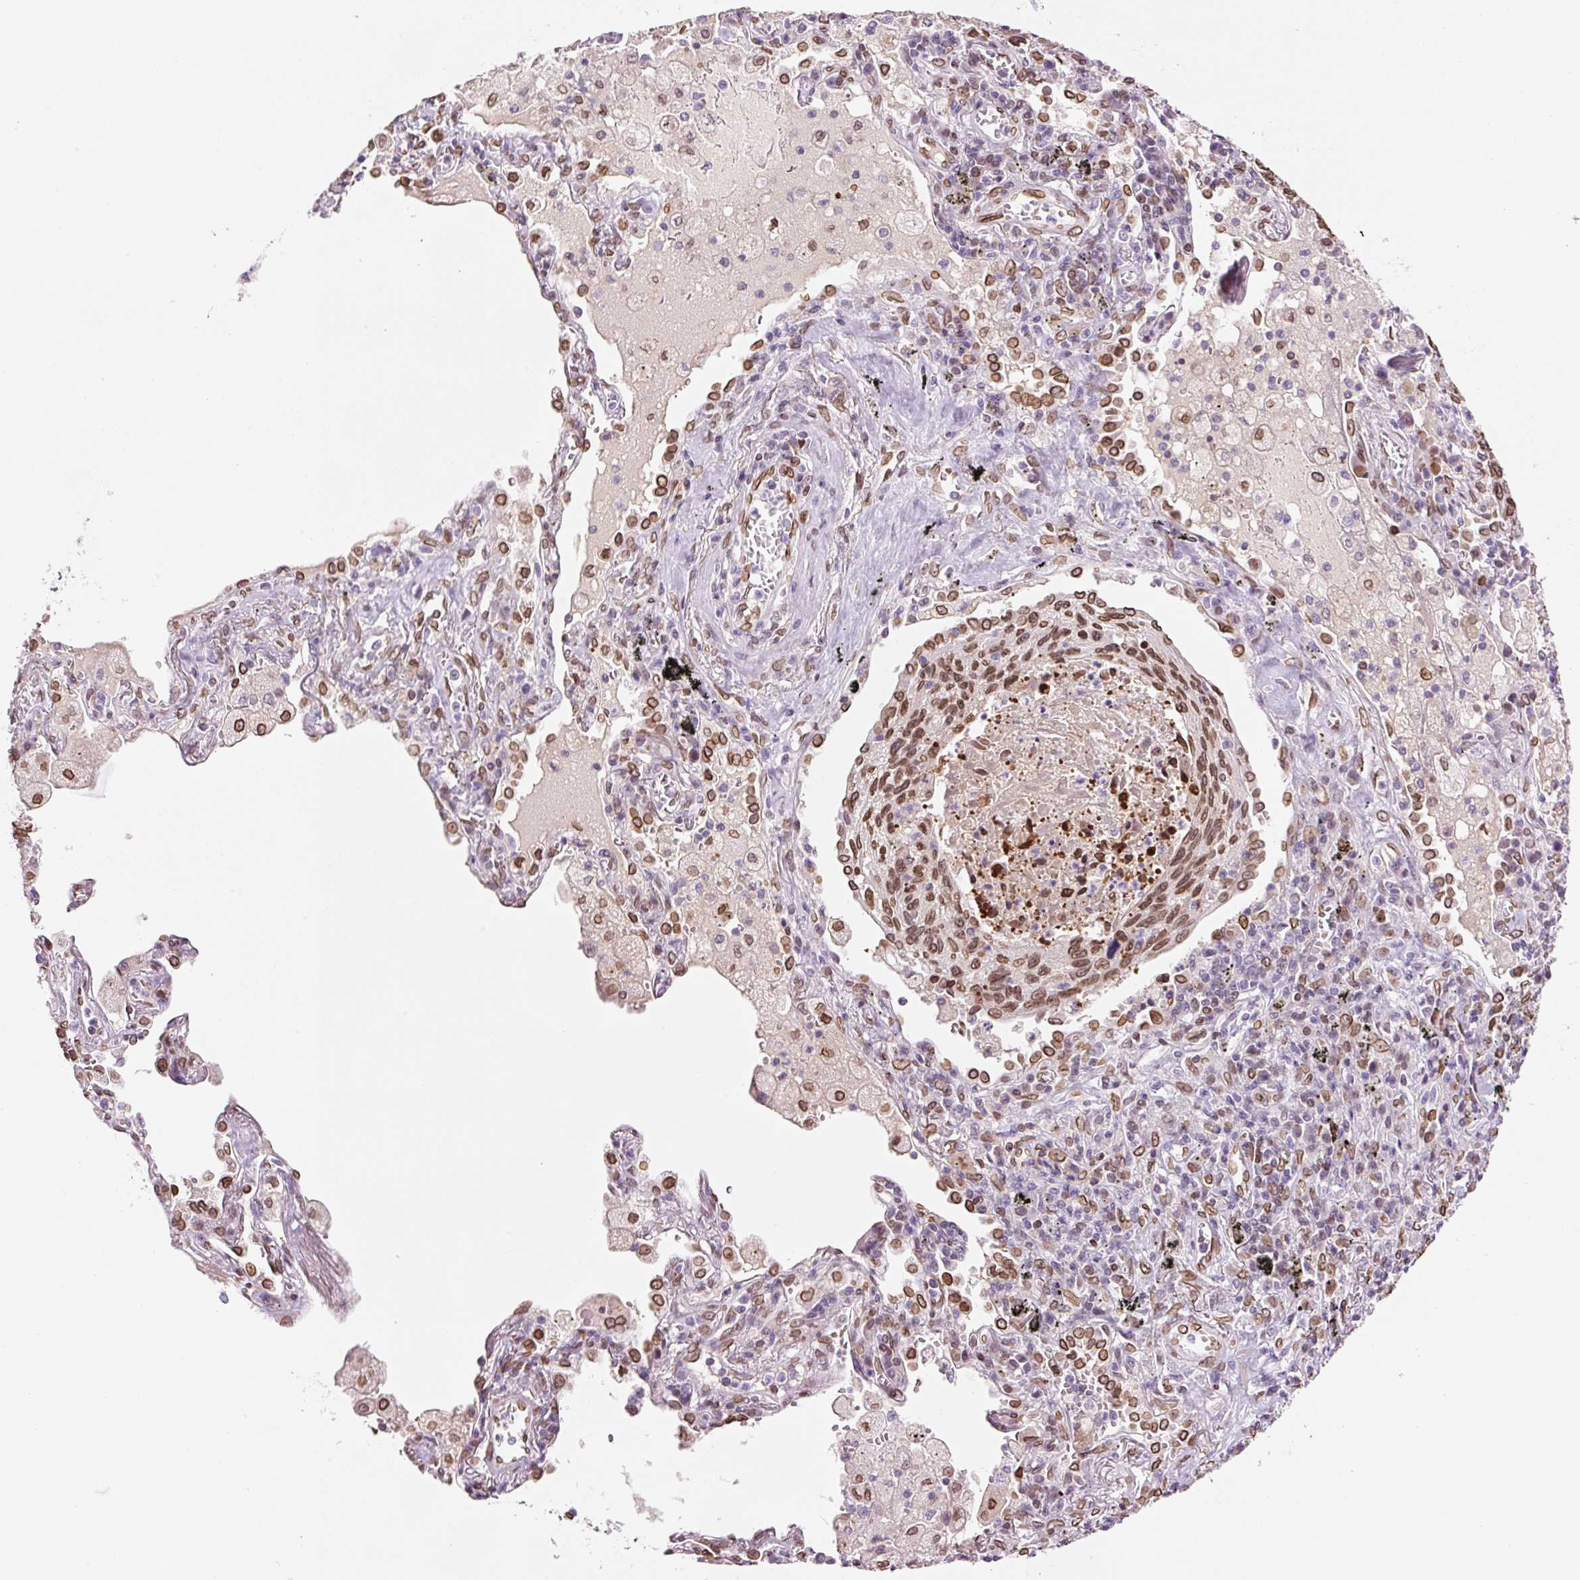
{"staining": {"intensity": "moderate", "quantity": "25%-75%", "location": "cytoplasmic/membranous,nuclear"}, "tissue": "lung cancer", "cell_type": "Tumor cells", "image_type": "cancer", "snomed": [{"axis": "morphology", "description": "Squamous cell carcinoma, NOS"}, {"axis": "topography", "description": "Lung"}], "caption": "Protein staining of lung cancer (squamous cell carcinoma) tissue exhibits moderate cytoplasmic/membranous and nuclear positivity in about 25%-75% of tumor cells.", "gene": "ZNF224", "patient": {"sex": "female", "age": 66}}